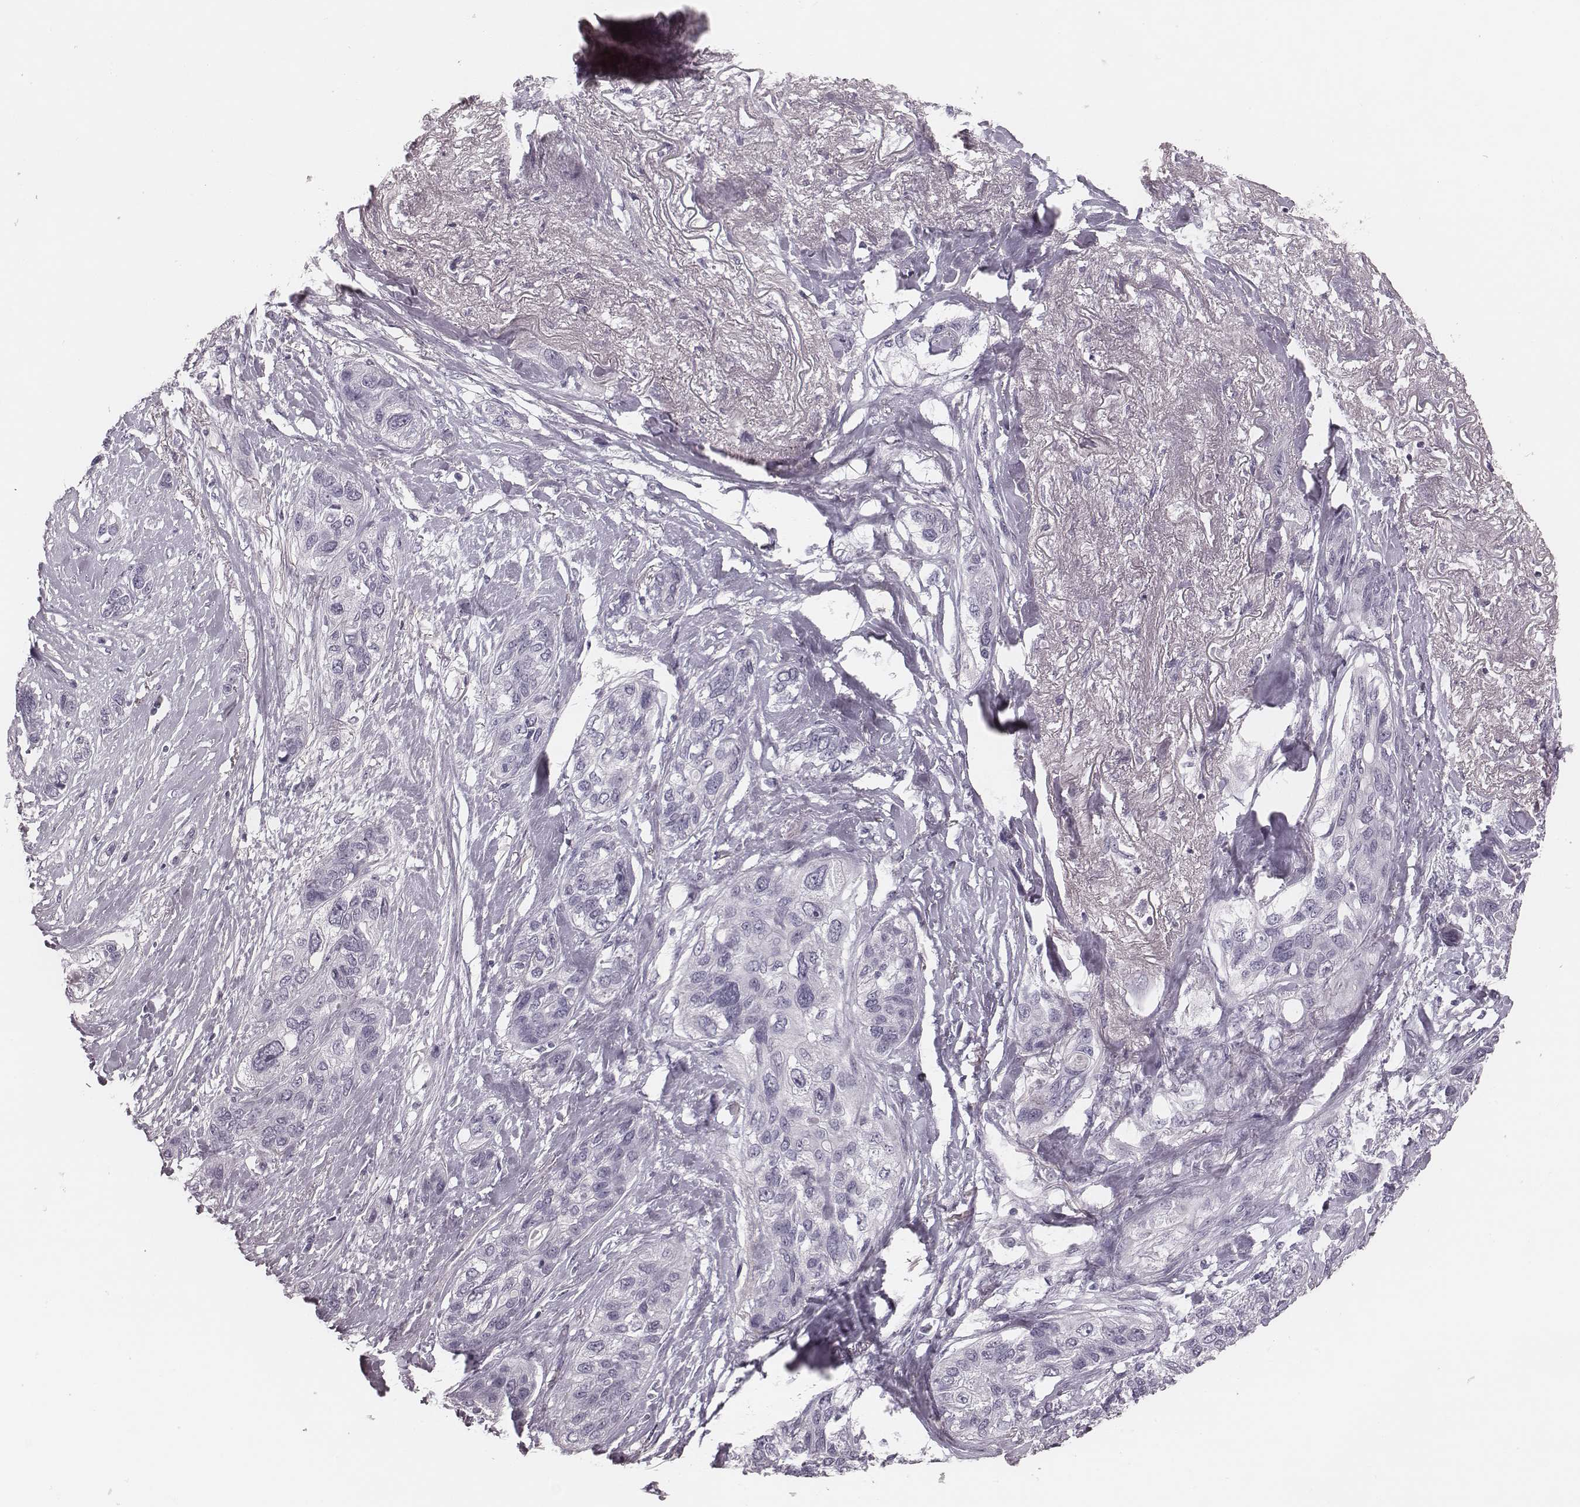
{"staining": {"intensity": "negative", "quantity": "none", "location": "none"}, "tissue": "lung cancer", "cell_type": "Tumor cells", "image_type": "cancer", "snomed": [{"axis": "morphology", "description": "Squamous cell carcinoma, NOS"}, {"axis": "topography", "description": "Lung"}], "caption": "The micrograph shows no staining of tumor cells in squamous cell carcinoma (lung). Brightfield microscopy of immunohistochemistry stained with DAB (3,3'-diaminobenzidine) (brown) and hematoxylin (blue), captured at high magnification.", "gene": "SPA17", "patient": {"sex": "female", "age": 70}}